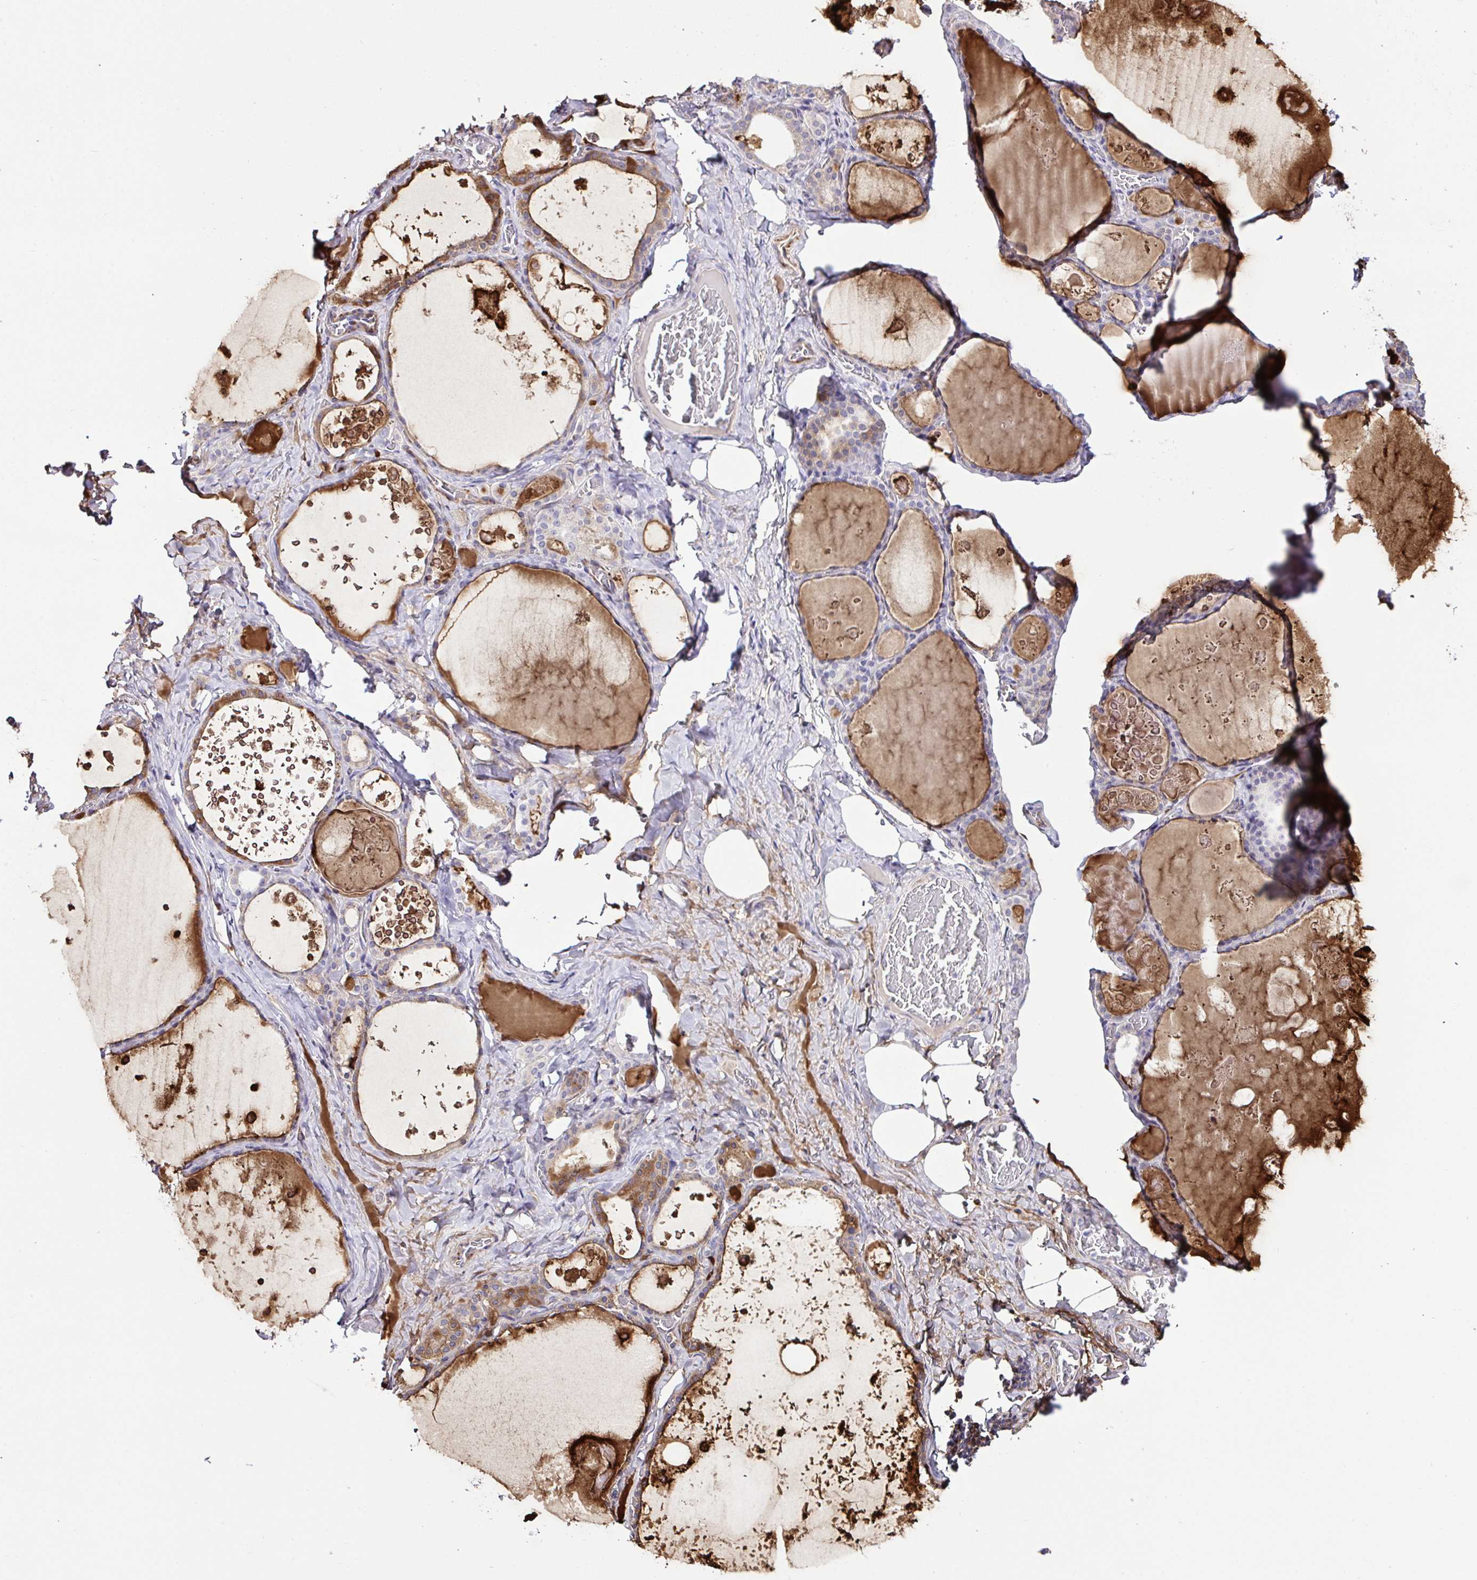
{"staining": {"intensity": "strong", "quantity": "25%-75%", "location": "cytoplasmic/membranous"}, "tissue": "thyroid gland", "cell_type": "Glandular cells", "image_type": "normal", "snomed": [{"axis": "morphology", "description": "Normal tissue, NOS"}, {"axis": "topography", "description": "Thyroid gland"}], "caption": "Strong cytoplasmic/membranous protein positivity is appreciated in about 25%-75% of glandular cells in thyroid gland.", "gene": "FBXO34", "patient": {"sex": "male", "age": 56}}